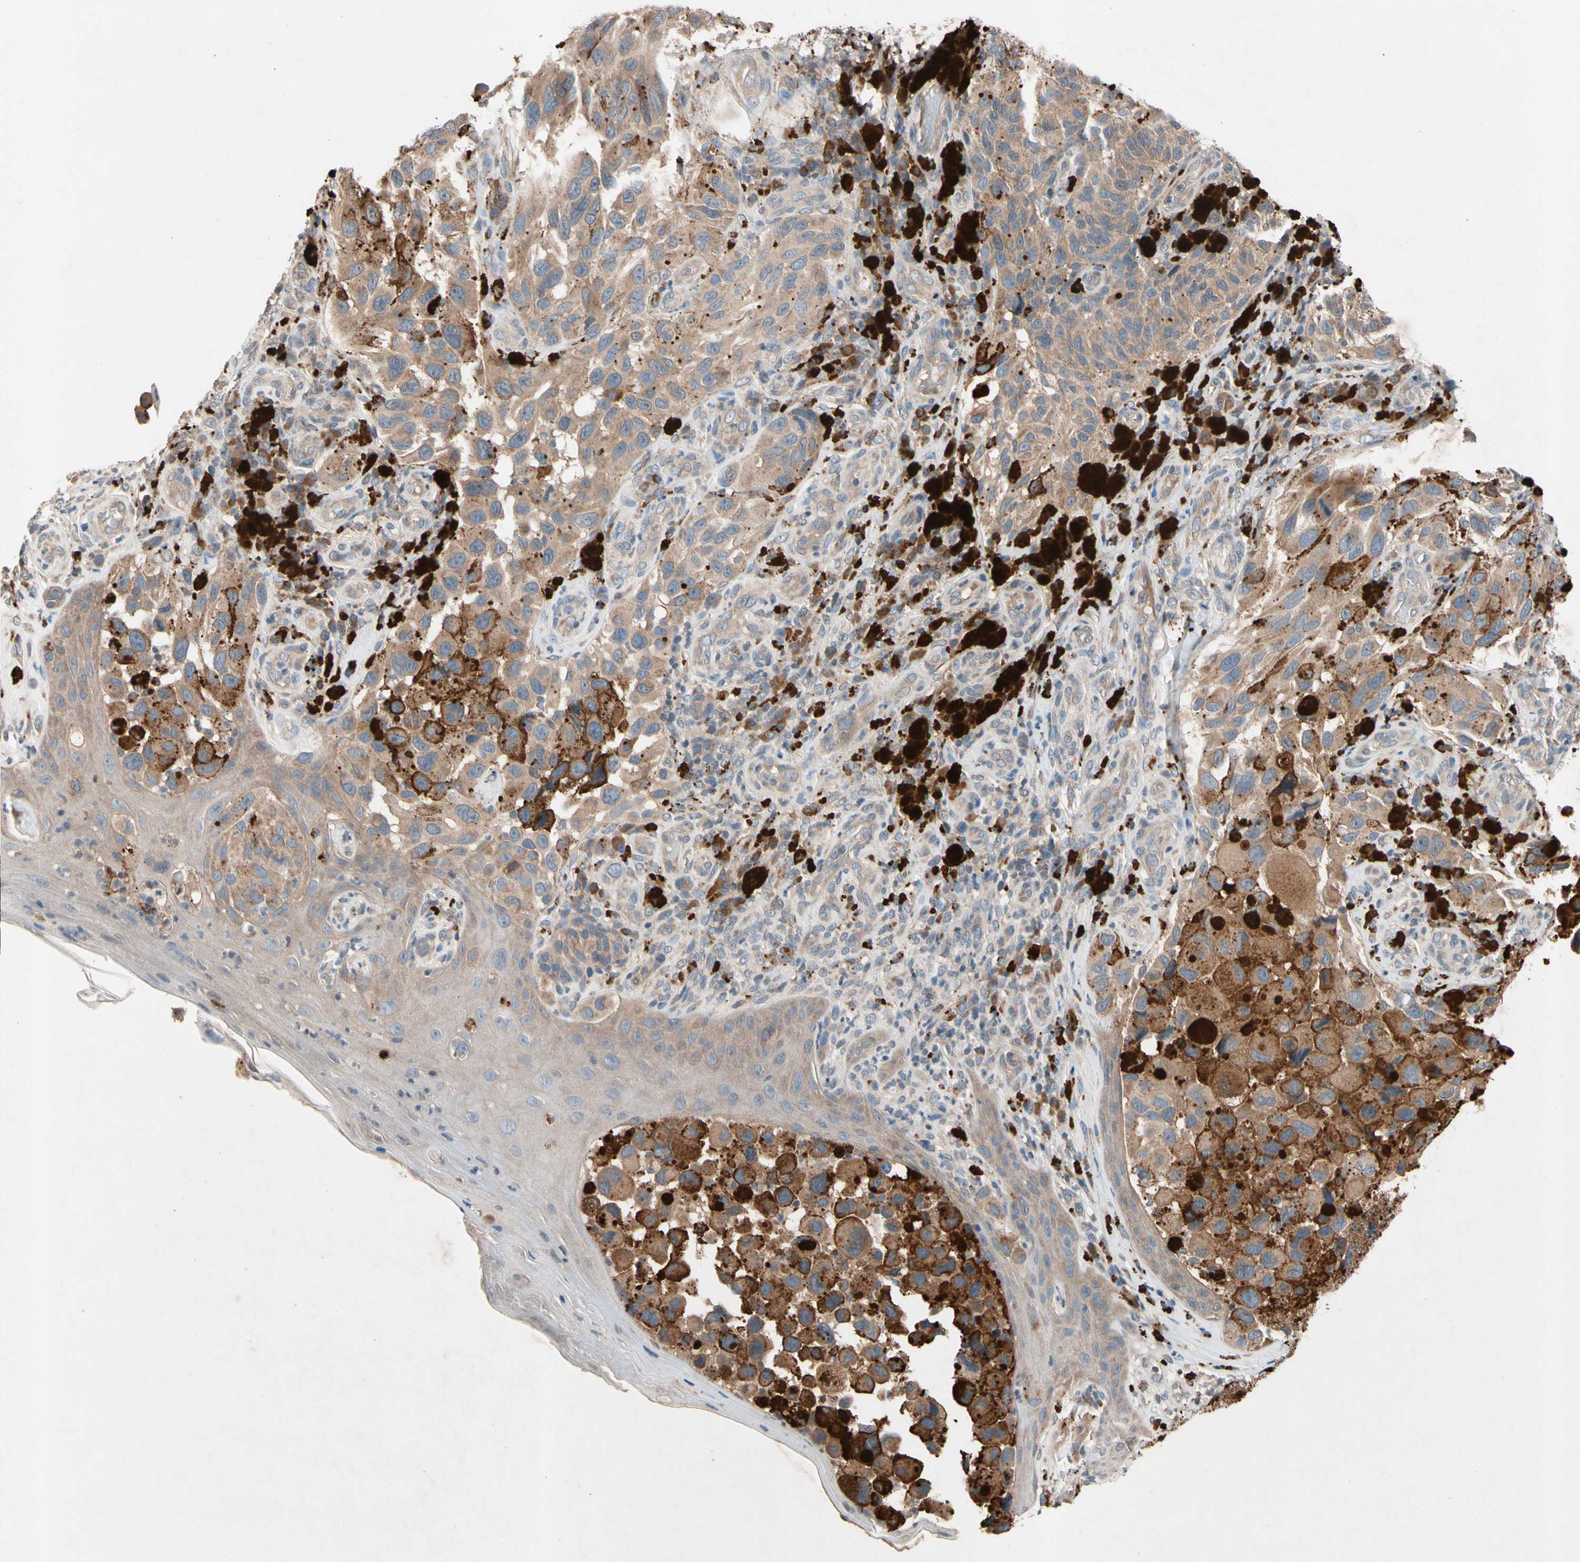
{"staining": {"intensity": "moderate", "quantity": ">75%", "location": "cytoplasmic/membranous"}, "tissue": "melanoma", "cell_type": "Tumor cells", "image_type": "cancer", "snomed": [{"axis": "morphology", "description": "Malignant melanoma, NOS"}, {"axis": "topography", "description": "Skin"}], "caption": "Protein expression analysis of human malignant melanoma reveals moderate cytoplasmic/membranous positivity in approximately >75% of tumor cells.", "gene": "PRDX4", "patient": {"sex": "female", "age": 73}}